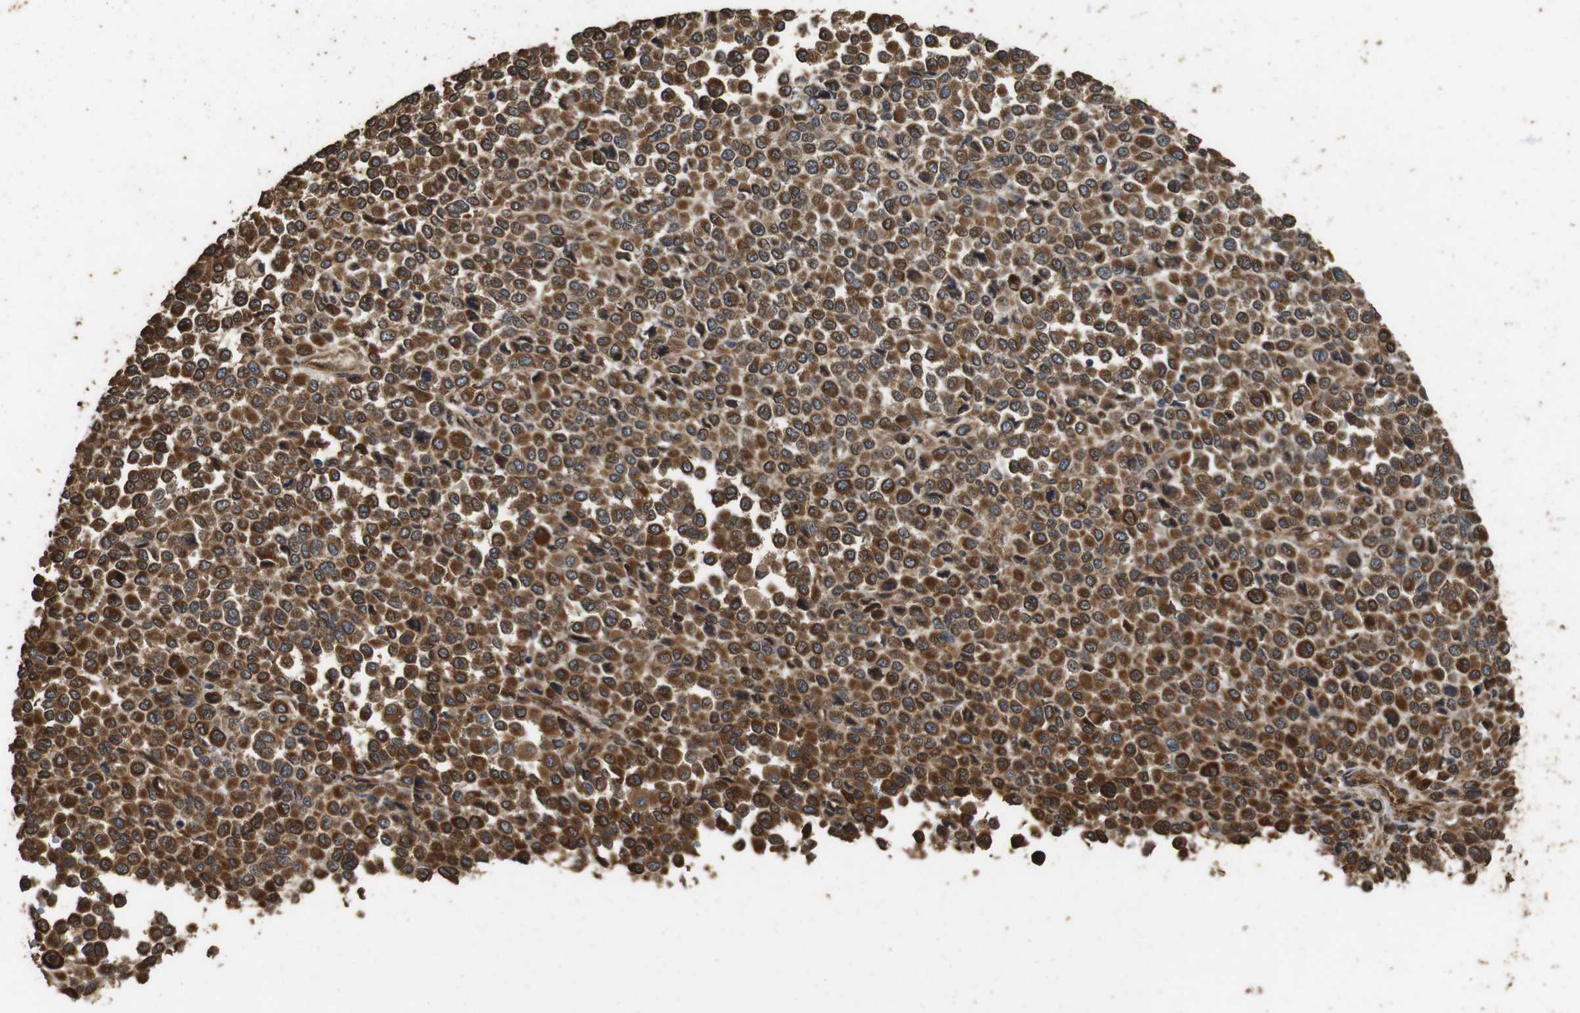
{"staining": {"intensity": "strong", "quantity": ">75%", "location": "cytoplasmic/membranous"}, "tissue": "melanoma", "cell_type": "Tumor cells", "image_type": "cancer", "snomed": [{"axis": "morphology", "description": "Malignant melanoma, Metastatic site"}, {"axis": "topography", "description": "Pancreas"}], "caption": "A micrograph showing strong cytoplasmic/membranous staining in approximately >75% of tumor cells in melanoma, as visualized by brown immunohistochemical staining.", "gene": "CNPY4", "patient": {"sex": "female", "age": 30}}